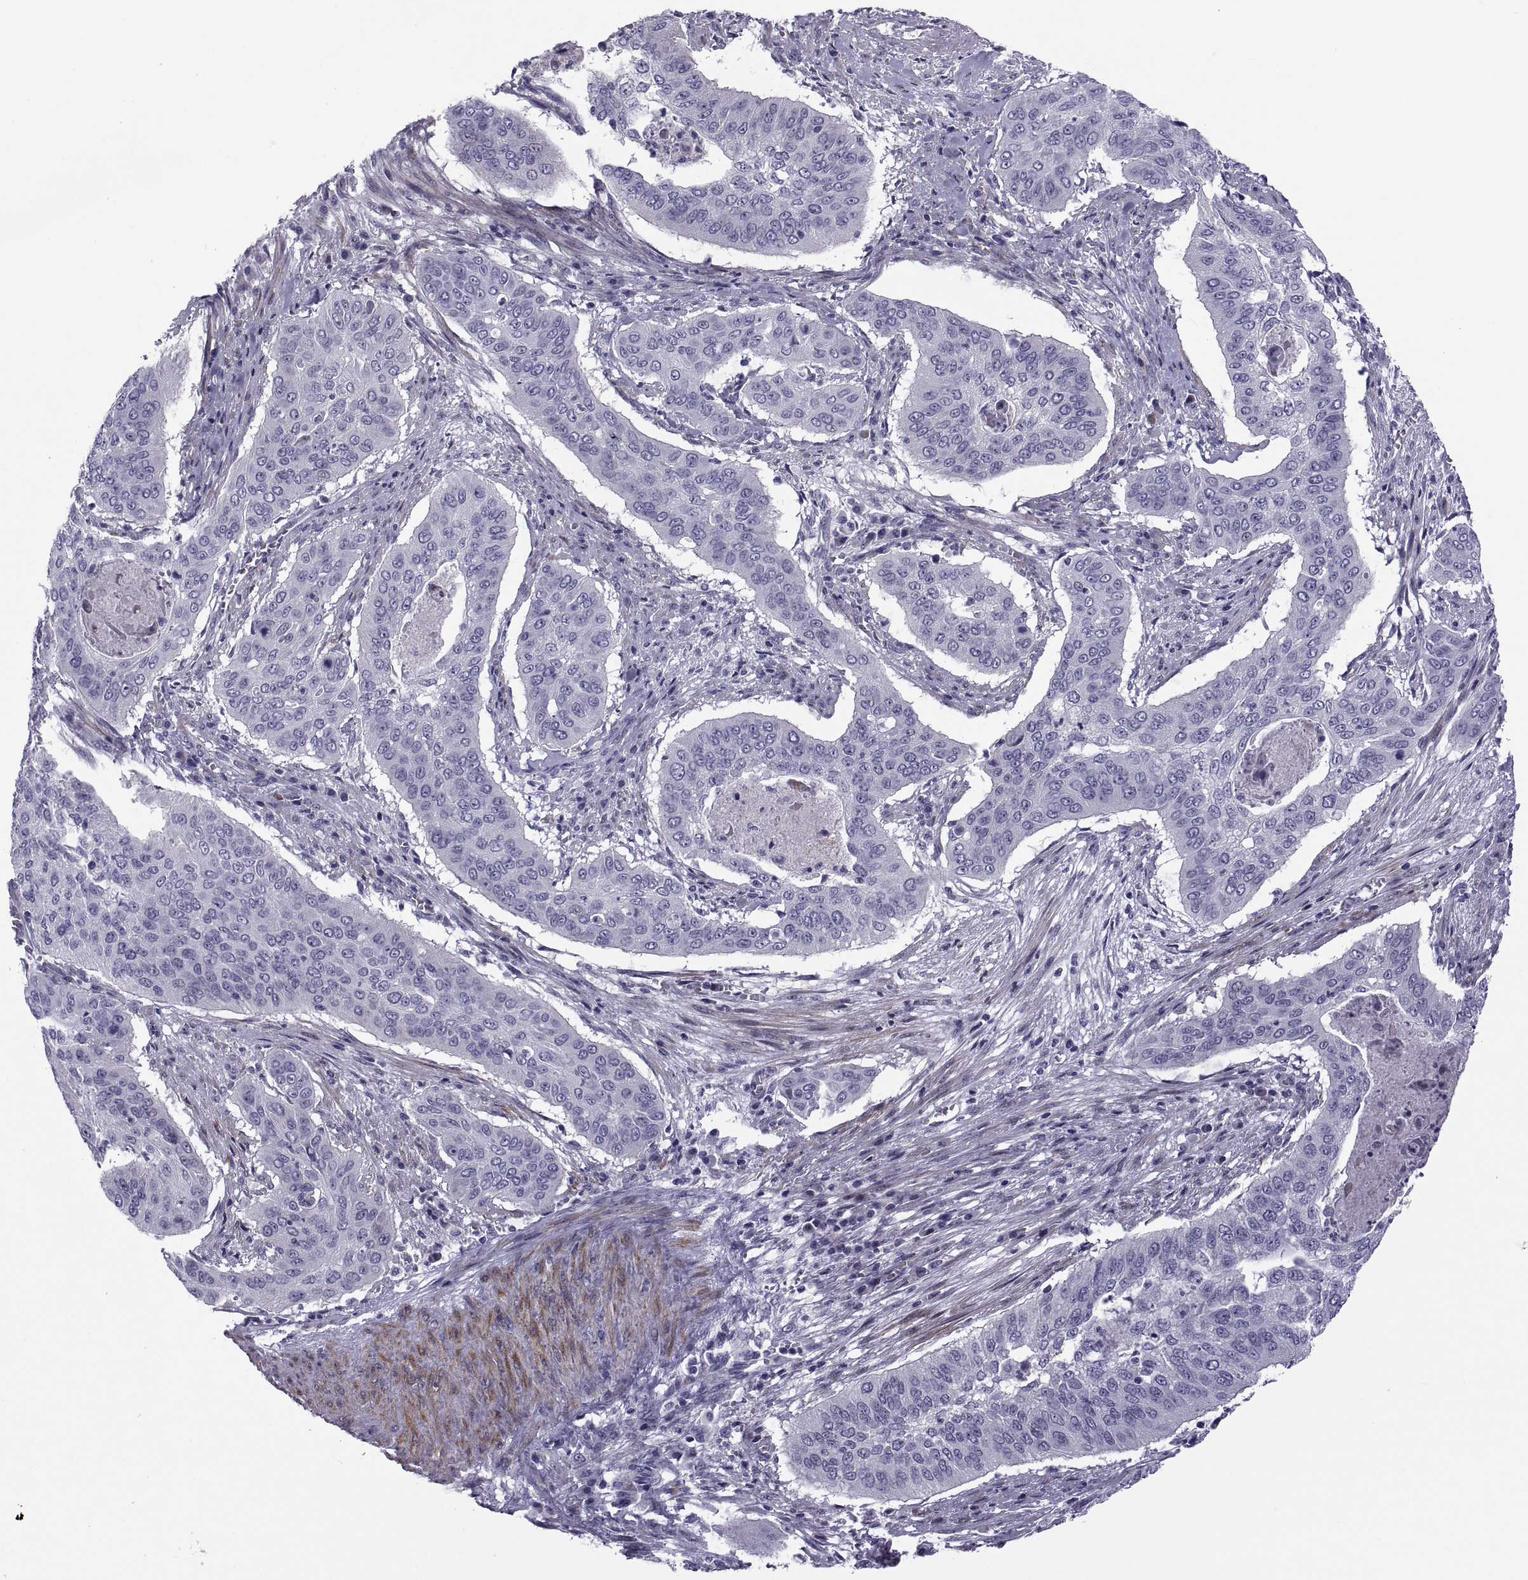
{"staining": {"intensity": "negative", "quantity": "none", "location": "none"}, "tissue": "cervical cancer", "cell_type": "Tumor cells", "image_type": "cancer", "snomed": [{"axis": "morphology", "description": "Squamous cell carcinoma, NOS"}, {"axis": "topography", "description": "Cervix"}], "caption": "Cervical squamous cell carcinoma was stained to show a protein in brown. There is no significant positivity in tumor cells.", "gene": "TMEM158", "patient": {"sex": "female", "age": 39}}